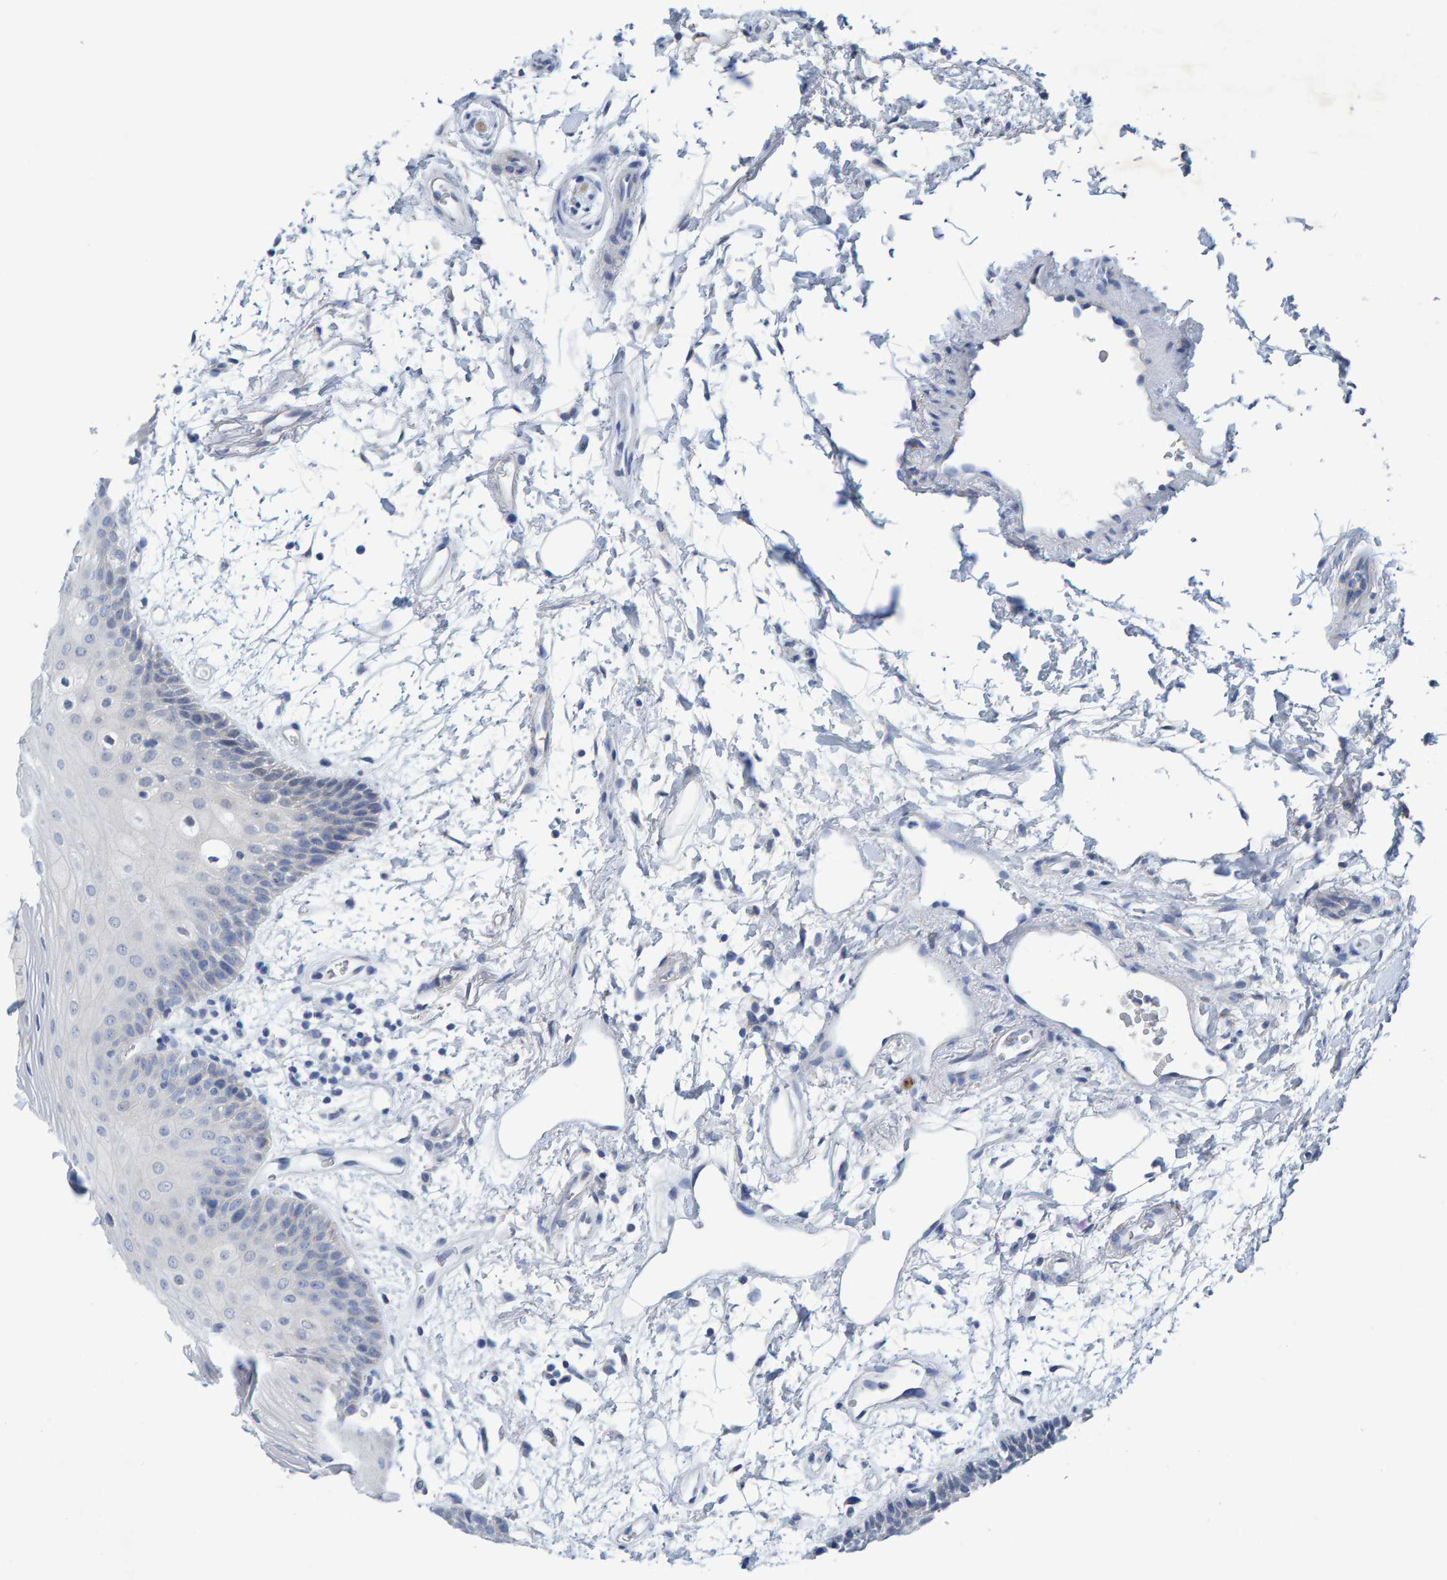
{"staining": {"intensity": "negative", "quantity": "none", "location": "none"}, "tissue": "oral mucosa", "cell_type": "Squamous epithelial cells", "image_type": "normal", "snomed": [{"axis": "morphology", "description": "Normal tissue, NOS"}, {"axis": "topography", "description": "Skeletal muscle"}, {"axis": "topography", "description": "Oral tissue"}, {"axis": "topography", "description": "Peripheral nerve tissue"}], "caption": "High magnification brightfield microscopy of unremarkable oral mucosa stained with DAB (brown) and counterstained with hematoxylin (blue): squamous epithelial cells show no significant expression. Nuclei are stained in blue.", "gene": "ALAD", "patient": {"sex": "female", "age": 84}}